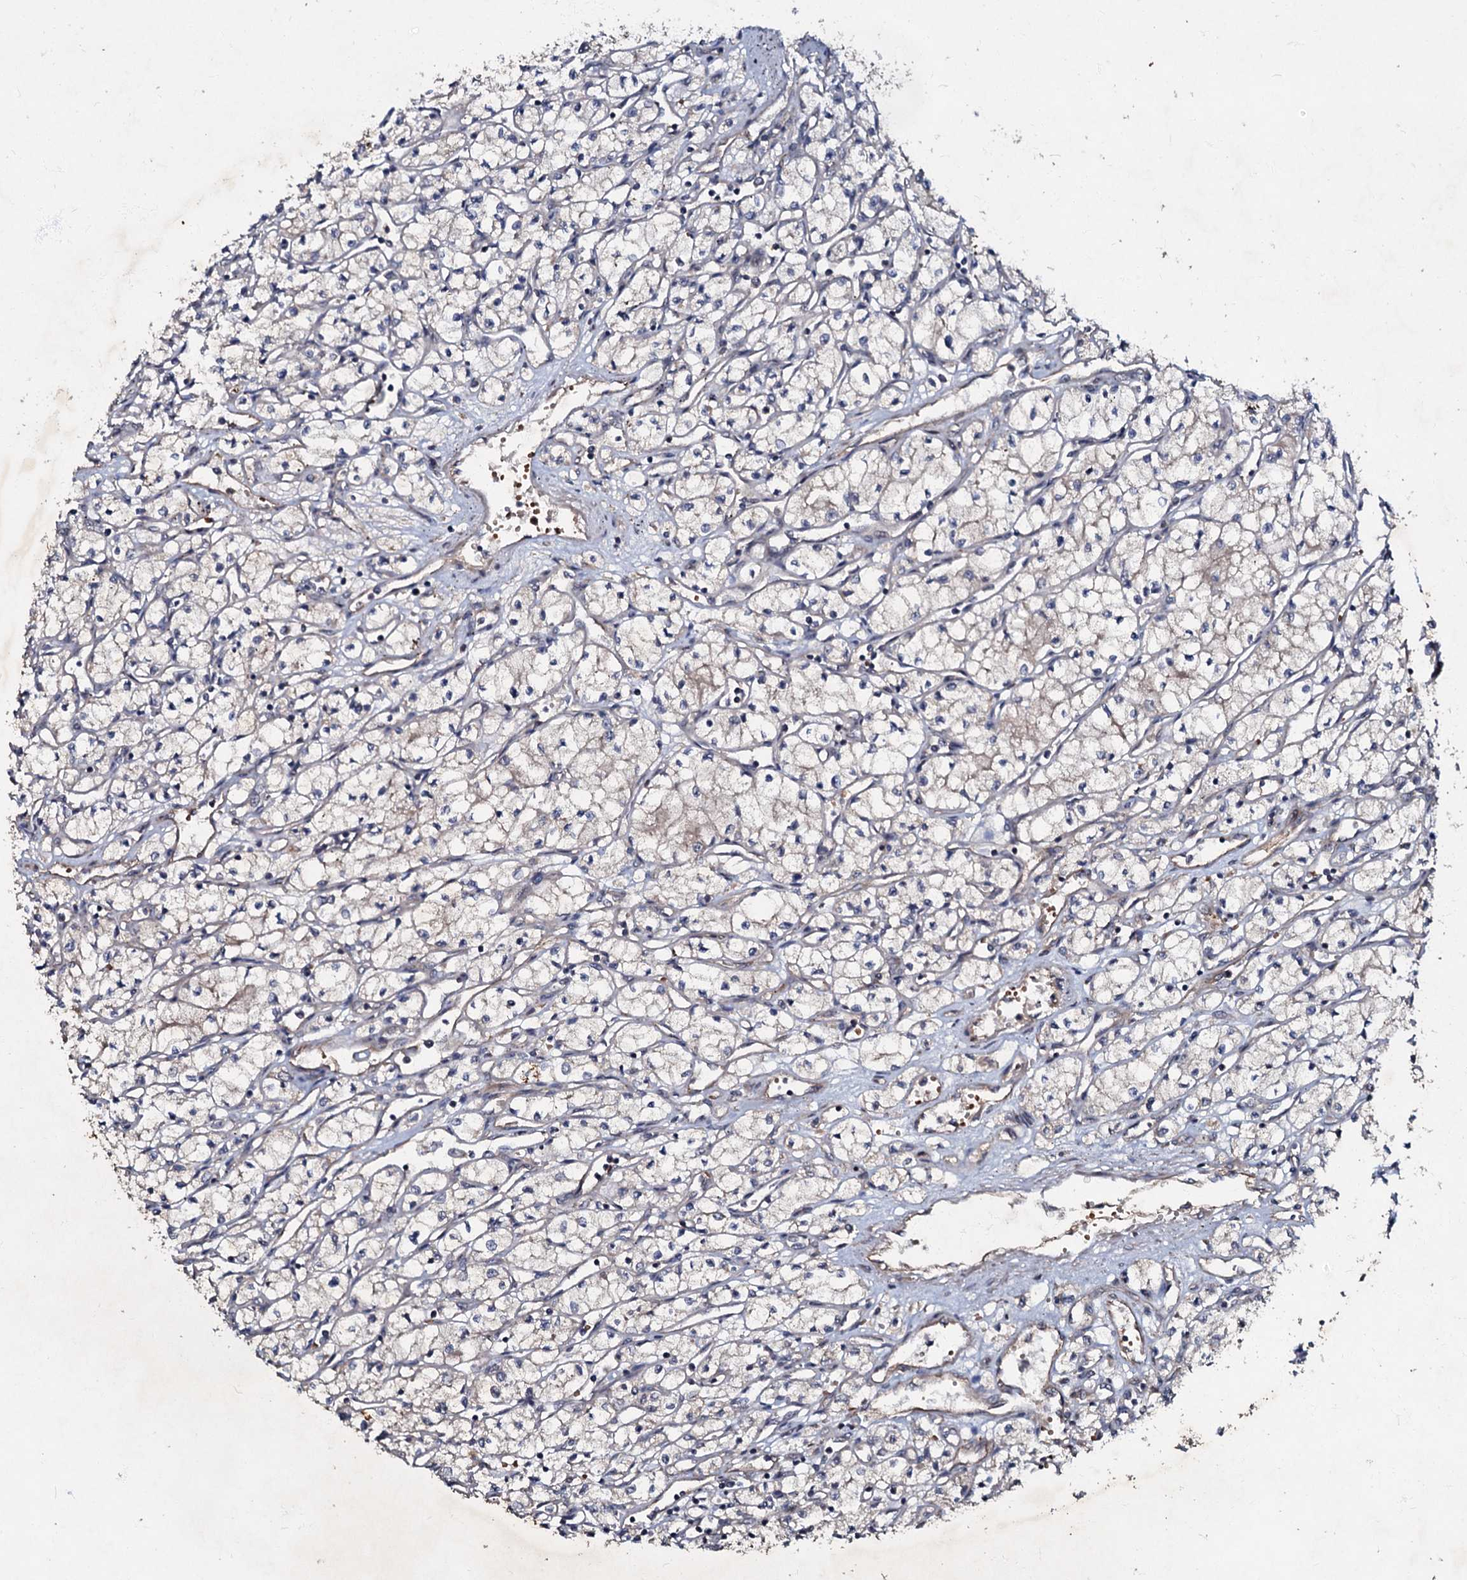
{"staining": {"intensity": "negative", "quantity": "none", "location": "none"}, "tissue": "renal cancer", "cell_type": "Tumor cells", "image_type": "cancer", "snomed": [{"axis": "morphology", "description": "Adenocarcinoma, NOS"}, {"axis": "topography", "description": "Kidney"}], "caption": "Immunohistochemical staining of renal cancer exhibits no significant staining in tumor cells. The staining is performed using DAB (3,3'-diaminobenzidine) brown chromogen with nuclei counter-stained in using hematoxylin.", "gene": "MANSC4", "patient": {"sex": "male", "age": 59}}